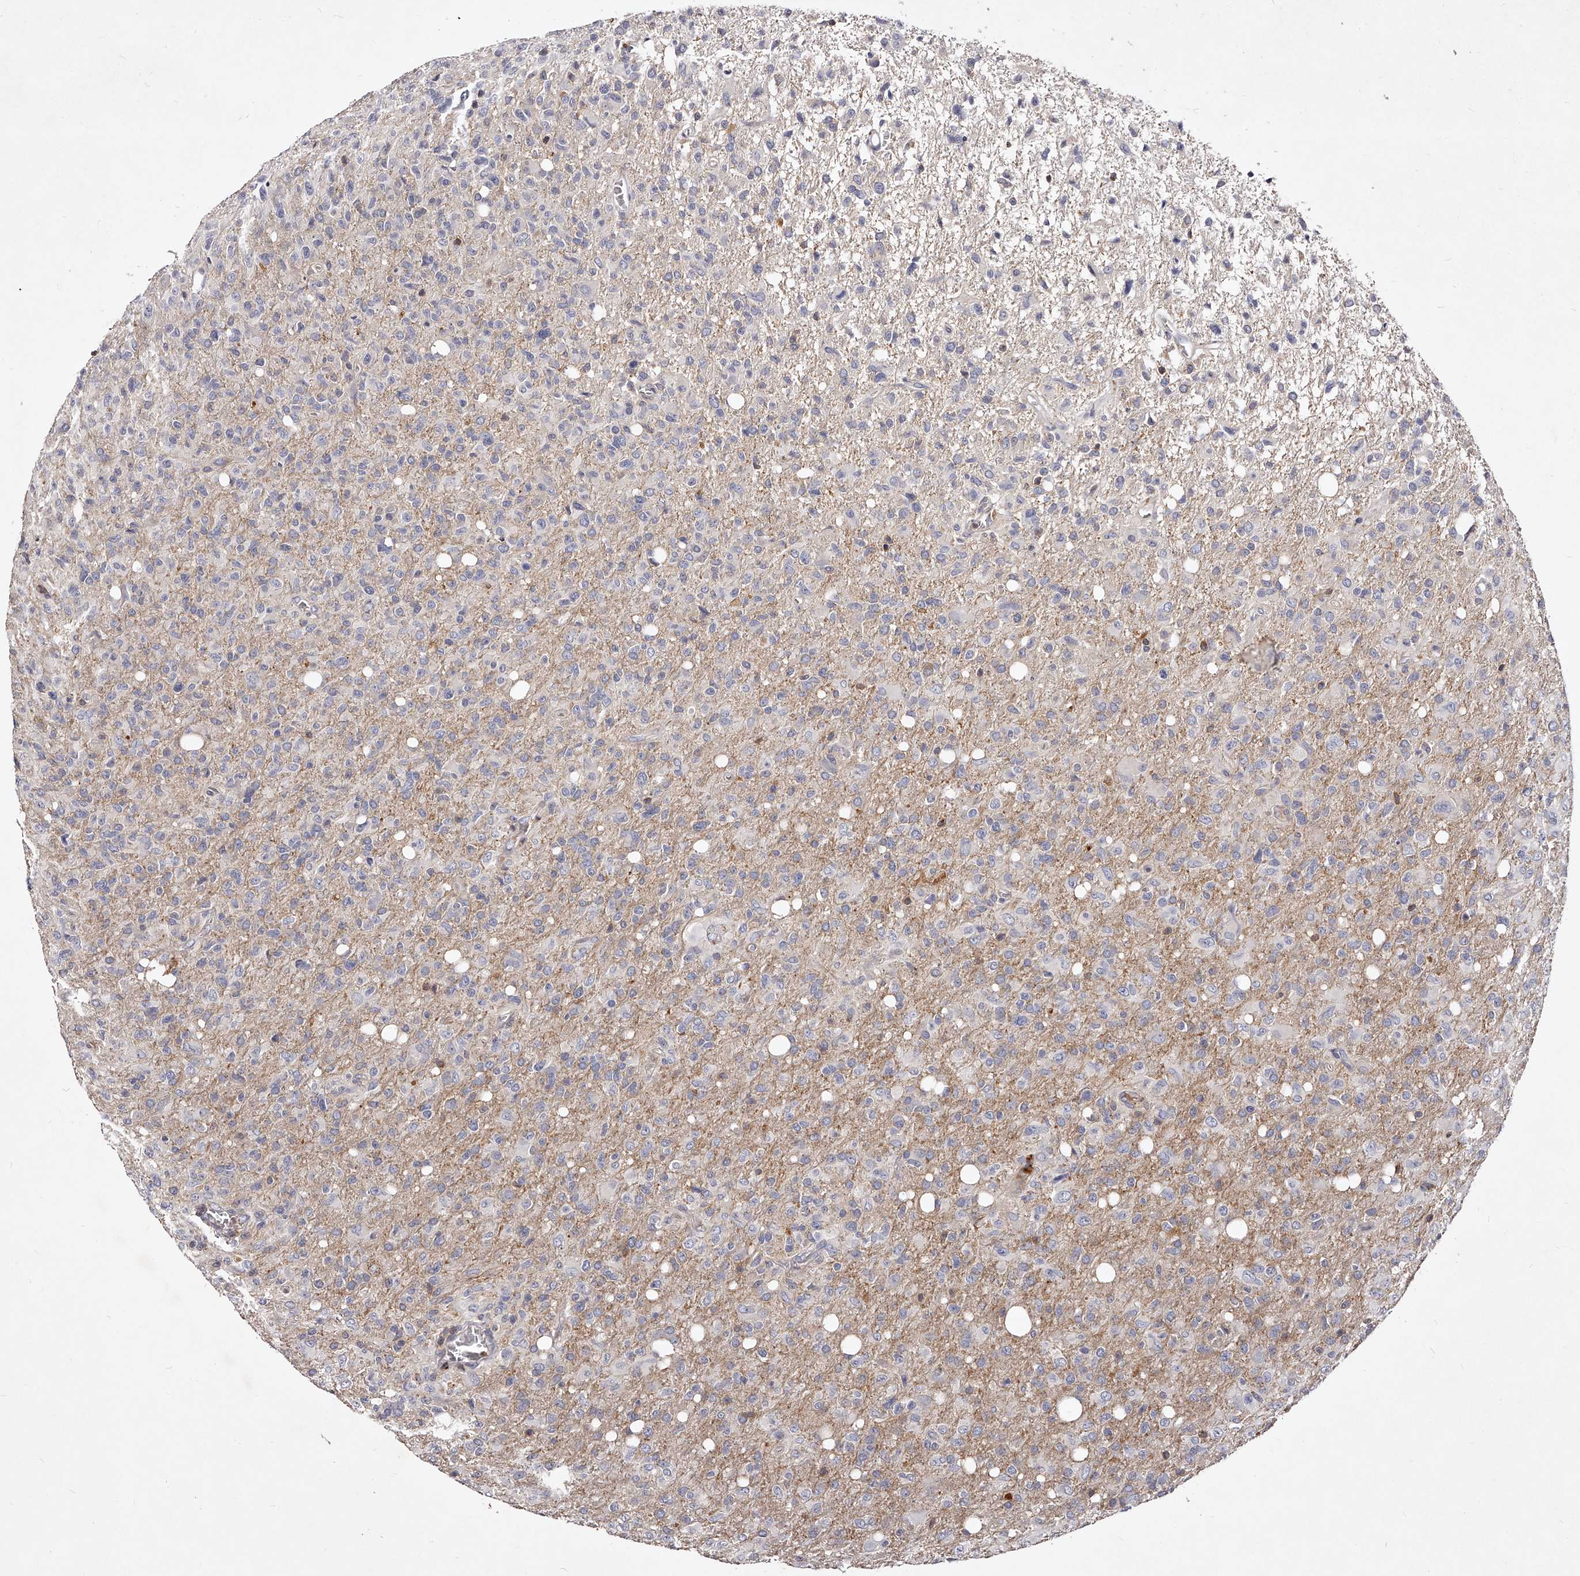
{"staining": {"intensity": "negative", "quantity": "none", "location": "none"}, "tissue": "glioma", "cell_type": "Tumor cells", "image_type": "cancer", "snomed": [{"axis": "morphology", "description": "Glioma, malignant, High grade"}, {"axis": "topography", "description": "Brain"}], "caption": "Protein analysis of glioma shows no significant expression in tumor cells. (Brightfield microscopy of DAB (3,3'-diaminobenzidine) immunohistochemistry at high magnification).", "gene": "PHACTR1", "patient": {"sex": "female", "age": 57}}